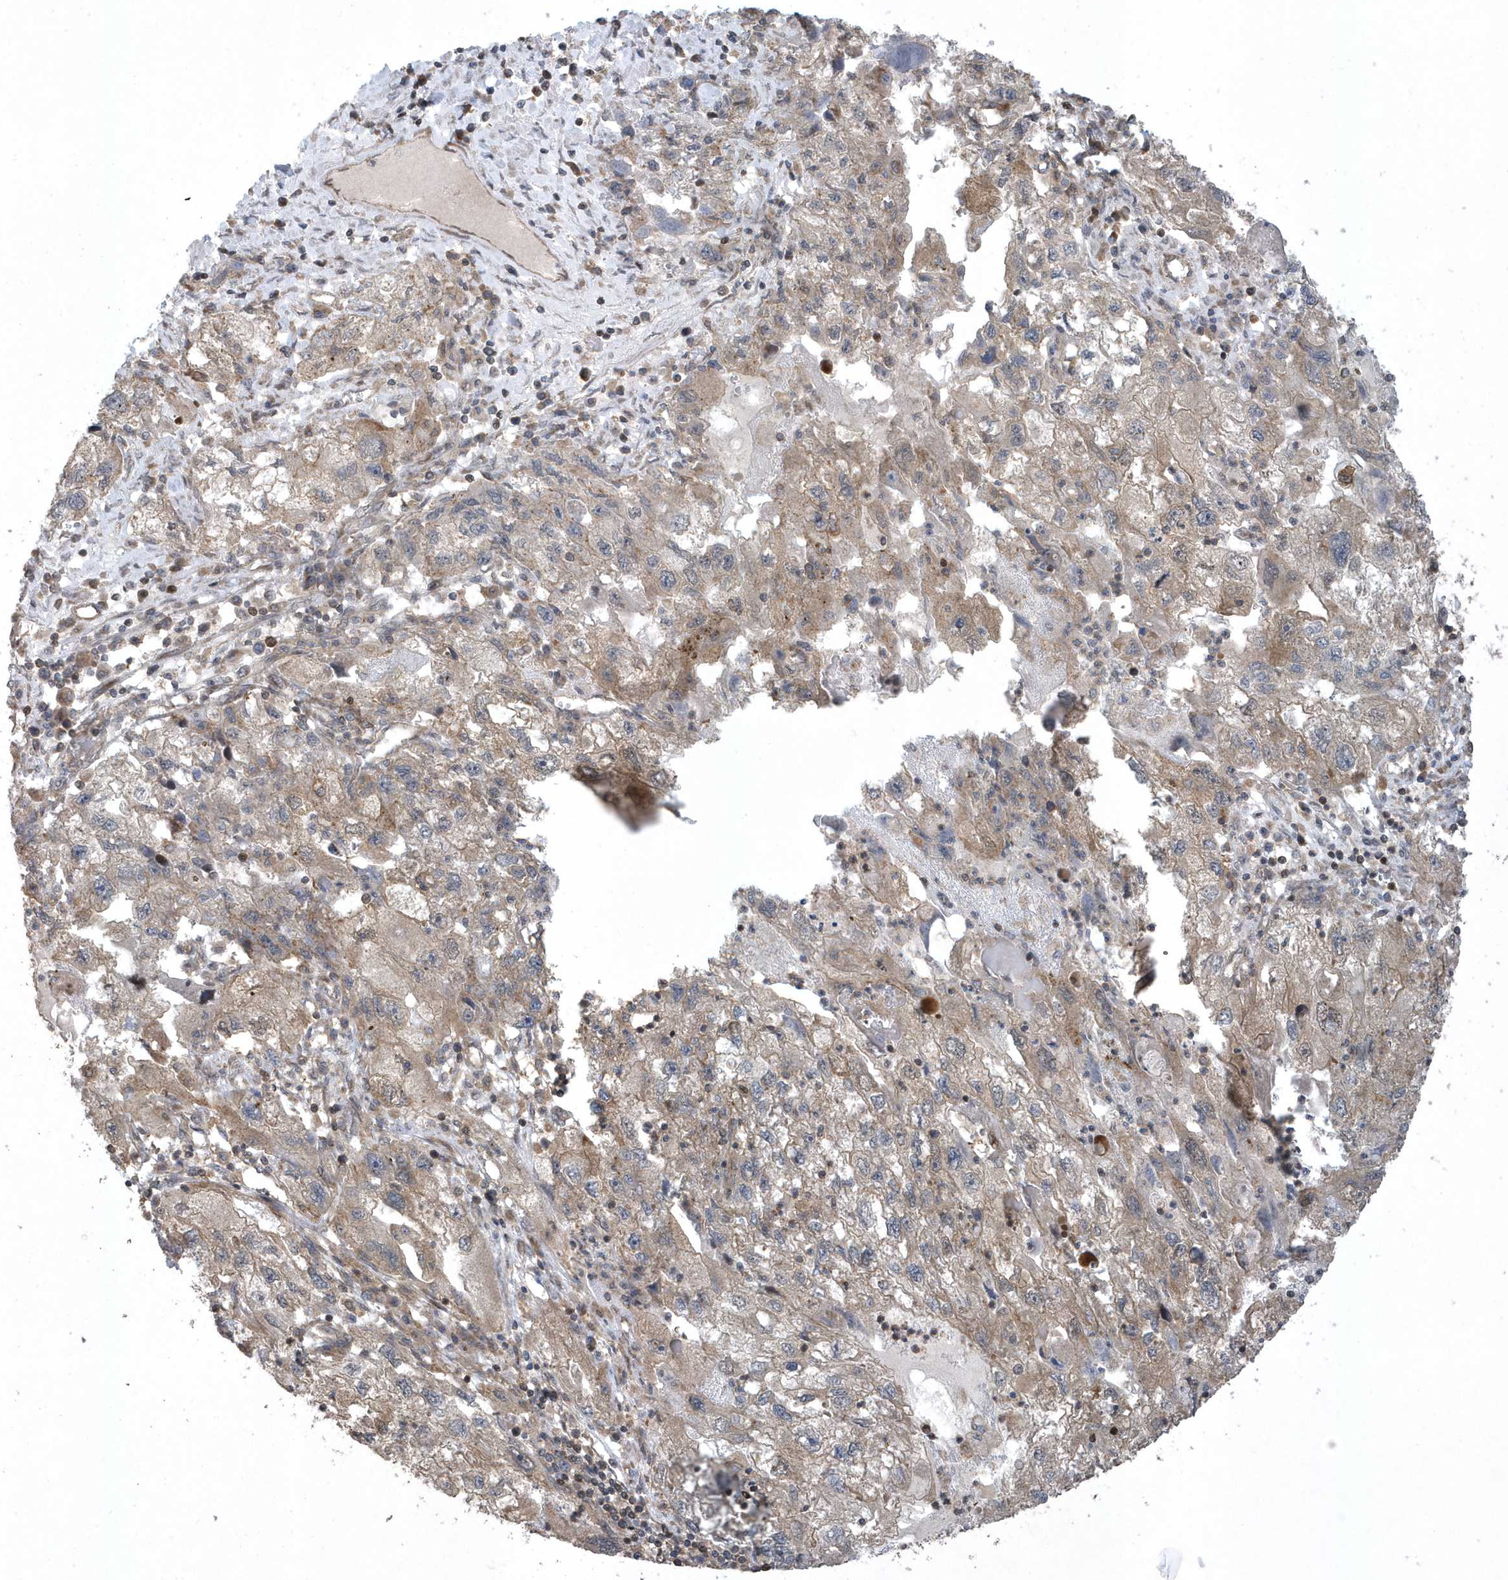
{"staining": {"intensity": "weak", "quantity": "25%-75%", "location": "cytoplasmic/membranous"}, "tissue": "endometrial cancer", "cell_type": "Tumor cells", "image_type": "cancer", "snomed": [{"axis": "morphology", "description": "Adenocarcinoma, NOS"}, {"axis": "topography", "description": "Endometrium"}], "caption": "Immunohistochemistry (IHC) (DAB (3,3'-diaminobenzidine)) staining of human endometrial cancer (adenocarcinoma) exhibits weak cytoplasmic/membranous protein staining in about 25%-75% of tumor cells.", "gene": "STAMBP", "patient": {"sex": "female", "age": 49}}